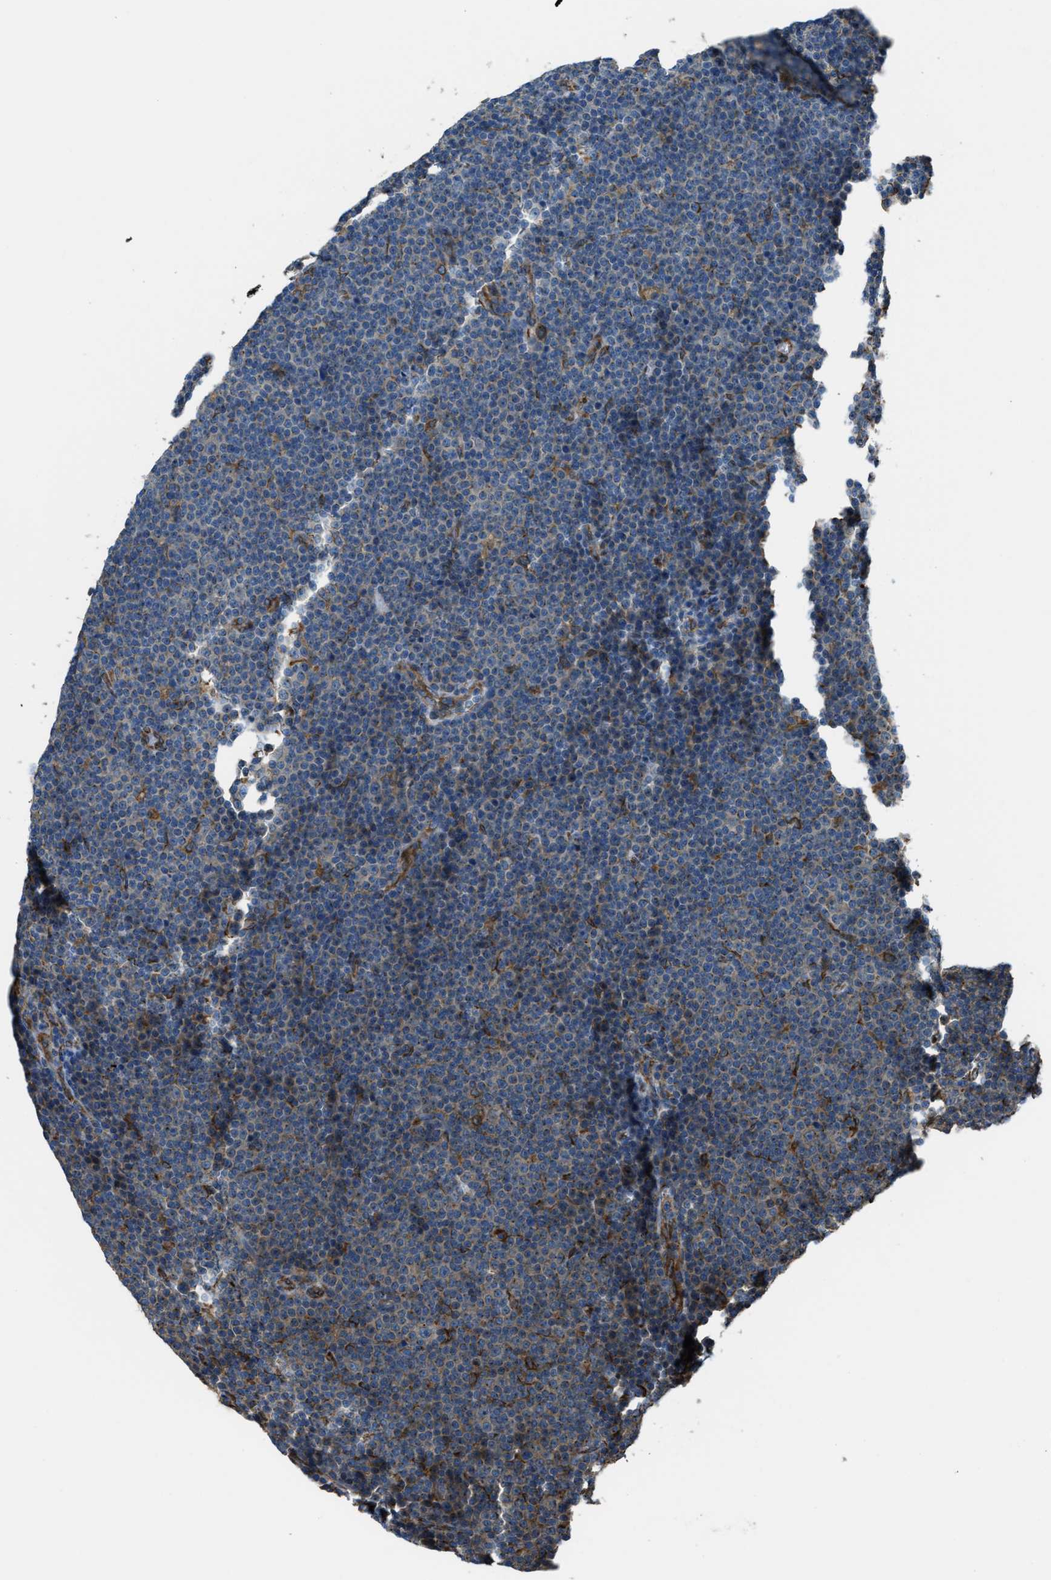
{"staining": {"intensity": "weak", "quantity": "<25%", "location": "cytoplasmic/membranous"}, "tissue": "lymphoma", "cell_type": "Tumor cells", "image_type": "cancer", "snomed": [{"axis": "morphology", "description": "Malignant lymphoma, non-Hodgkin's type, Low grade"}, {"axis": "topography", "description": "Lymph node"}], "caption": "High magnification brightfield microscopy of malignant lymphoma, non-Hodgkin's type (low-grade) stained with DAB (3,3'-diaminobenzidine) (brown) and counterstained with hematoxylin (blue): tumor cells show no significant staining.", "gene": "TRPC1", "patient": {"sex": "female", "age": 67}}